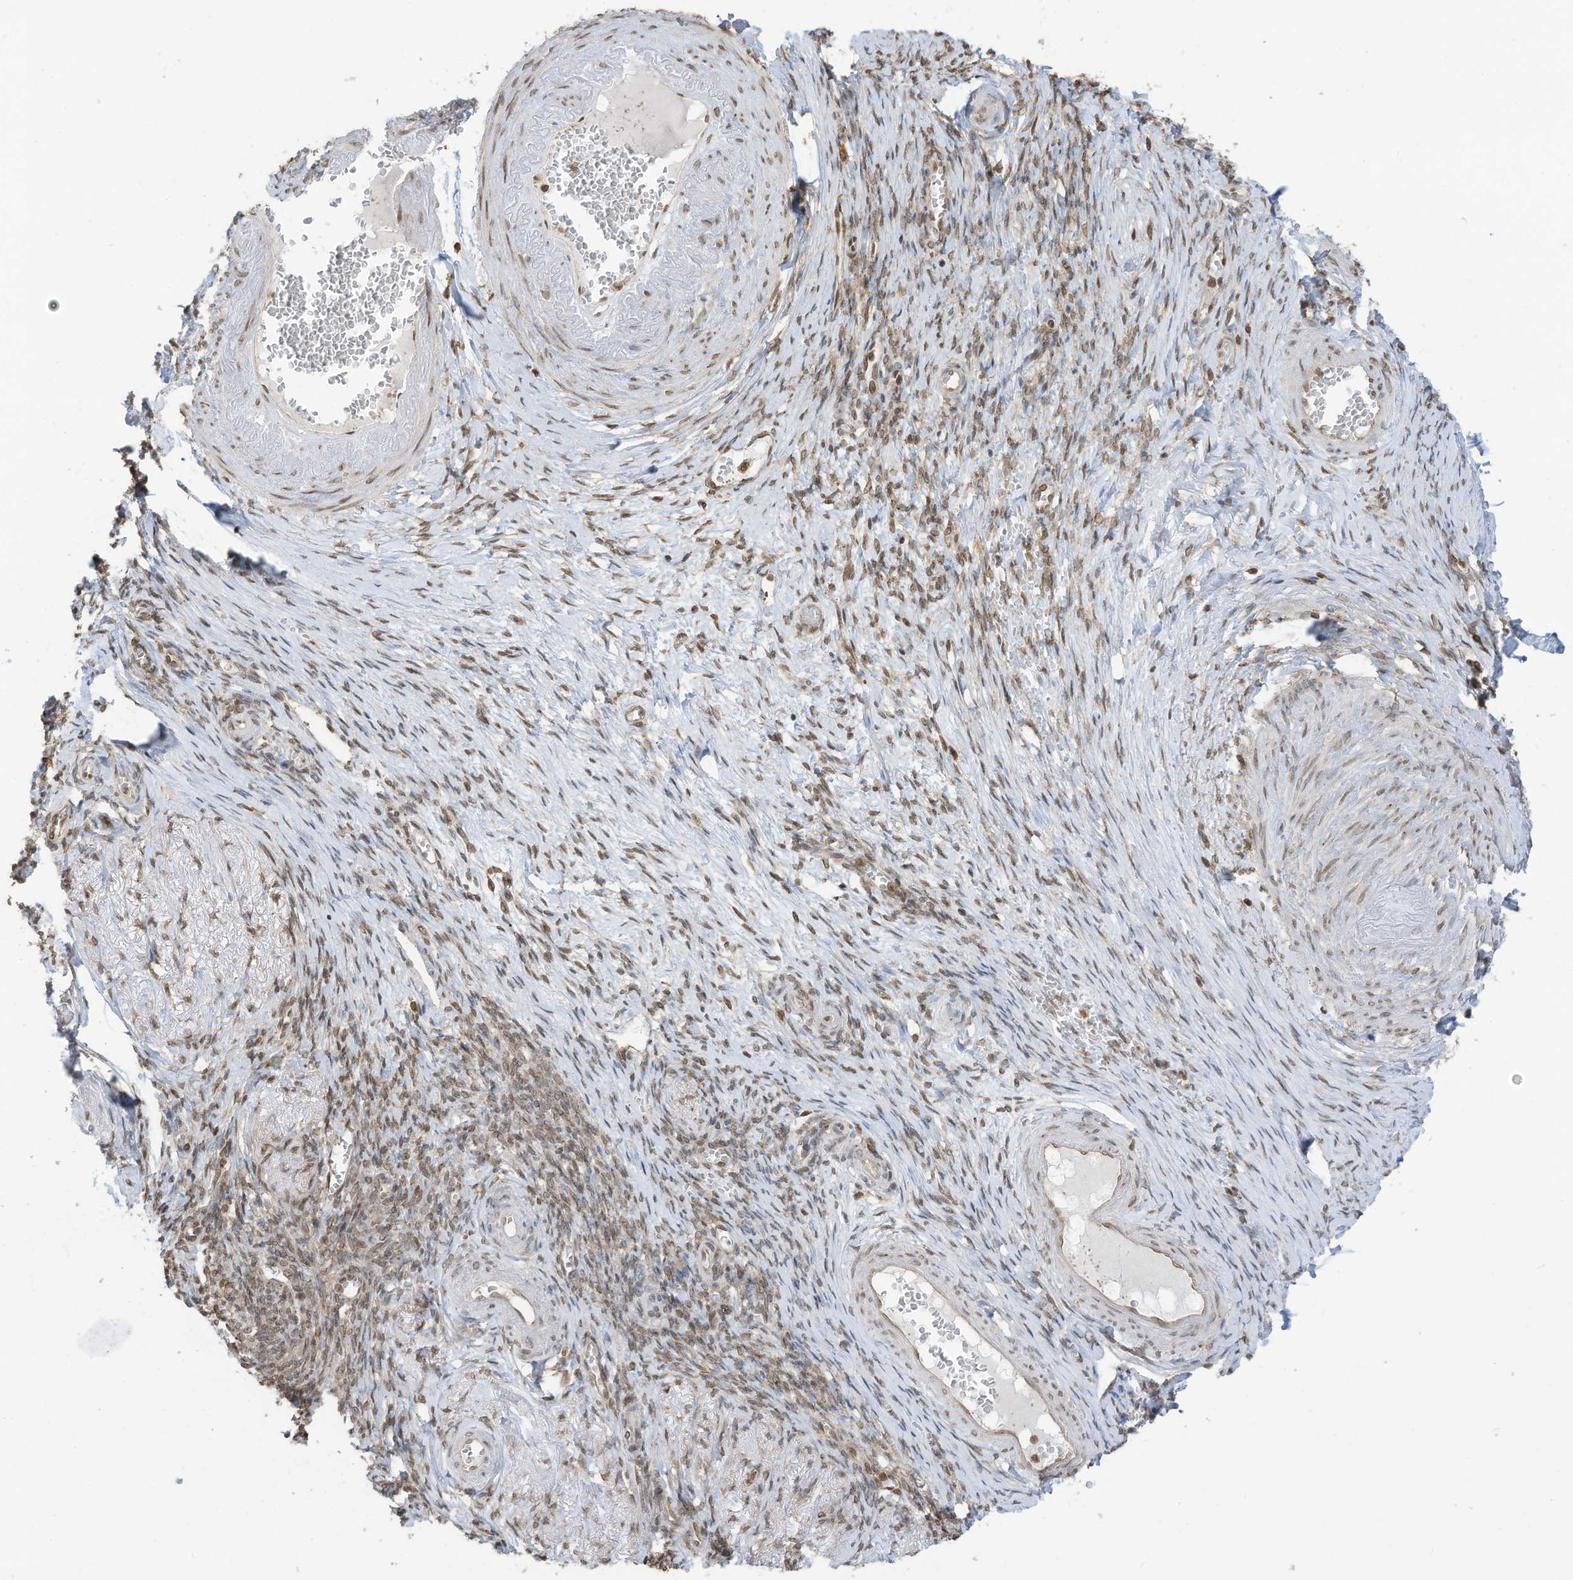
{"staining": {"intensity": "moderate", "quantity": "25%-75%", "location": "nuclear"}, "tissue": "adipose tissue", "cell_type": "Adipocytes", "image_type": "normal", "snomed": [{"axis": "morphology", "description": "Normal tissue, NOS"}, {"axis": "topography", "description": "Vascular tissue"}, {"axis": "topography", "description": "Fallopian tube"}, {"axis": "topography", "description": "Ovary"}], "caption": "Protein expression analysis of unremarkable human adipose tissue reveals moderate nuclear positivity in approximately 25%-75% of adipocytes. Using DAB (brown) and hematoxylin (blue) stains, captured at high magnification using brightfield microscopy.", "gene": "KPNB1", "patient": {"sex": "female", "age": 67}}